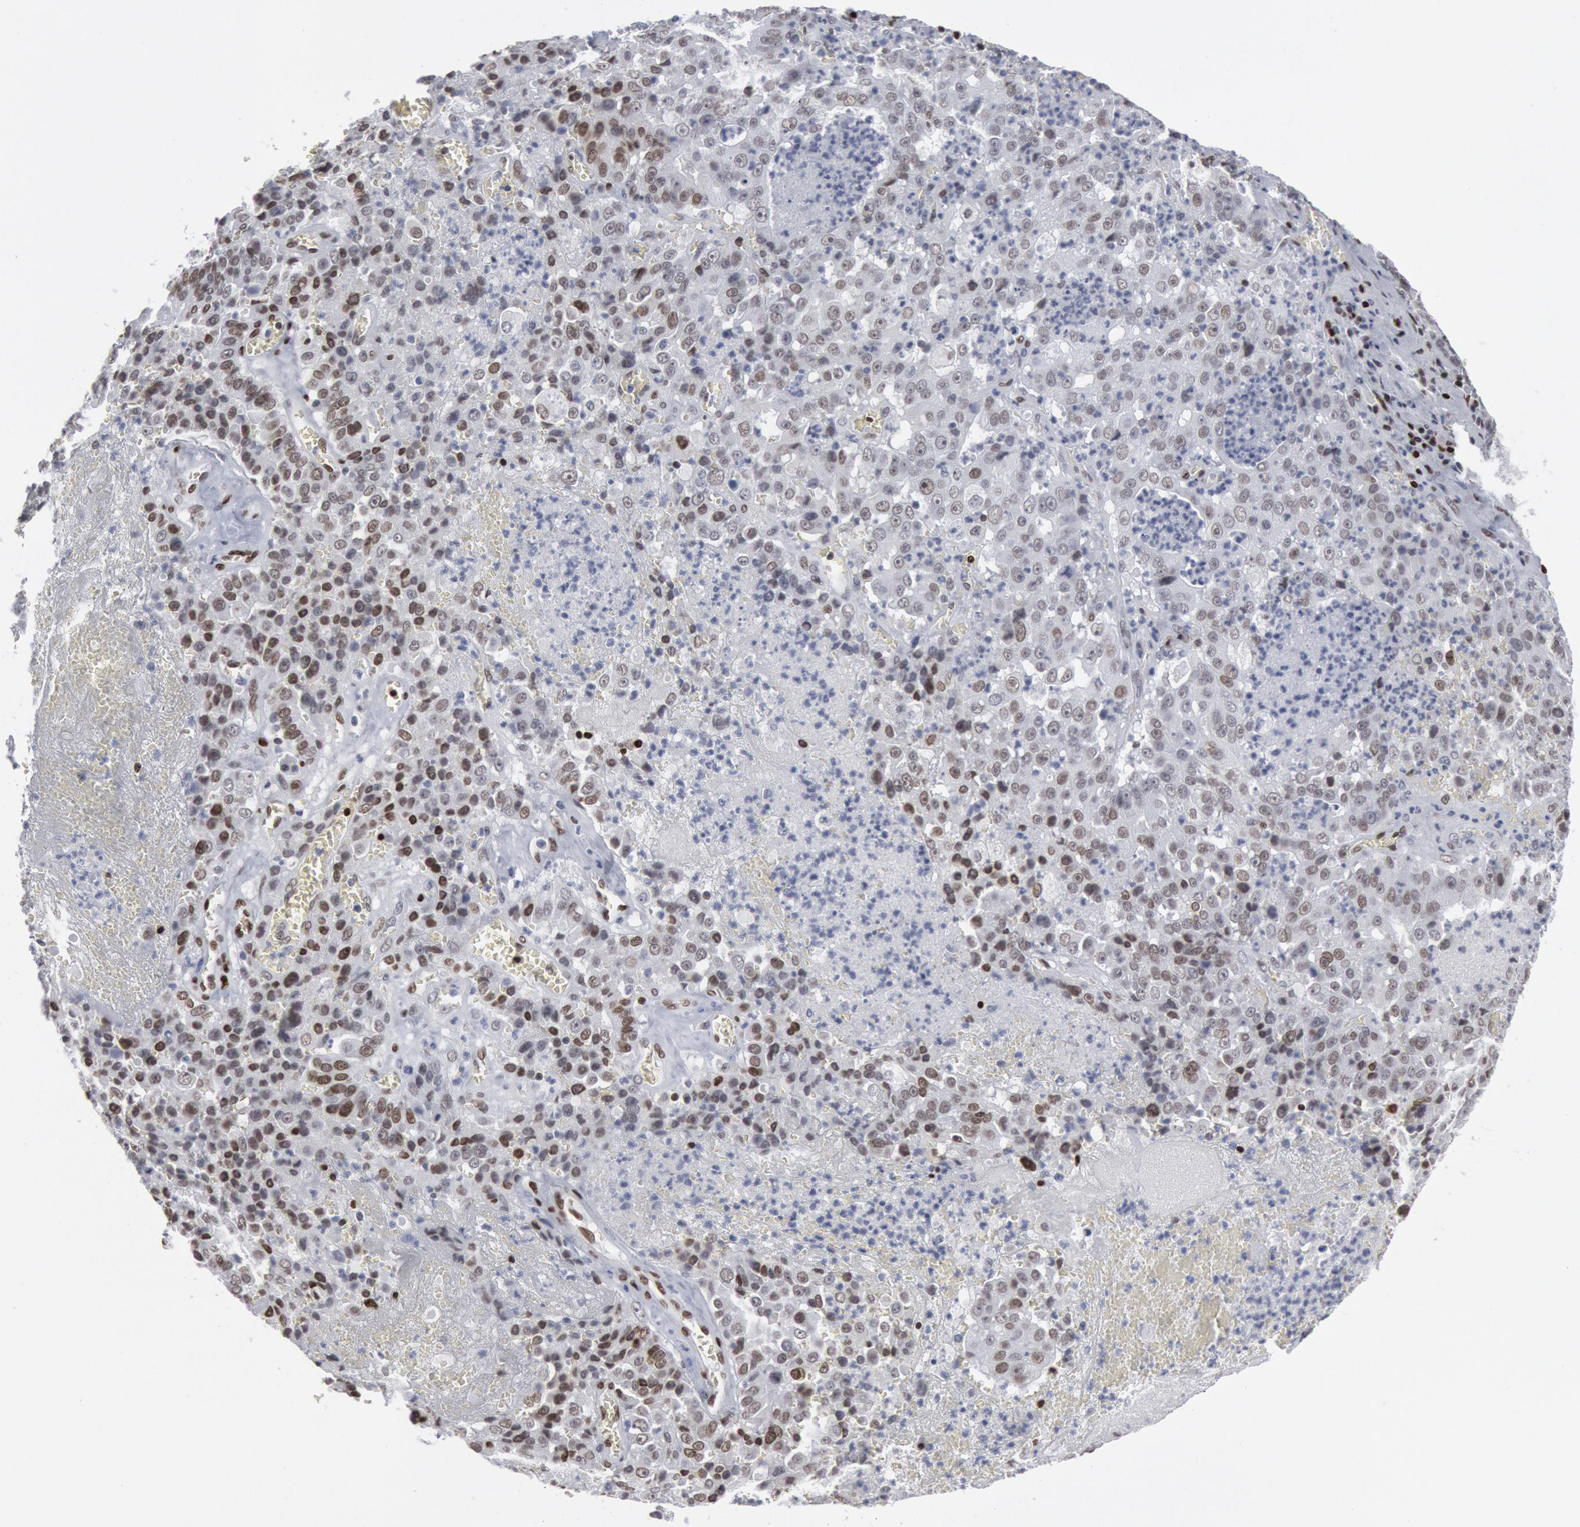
{"staining": {"intensity": "weak", "quantity": "25%-75%", "location": "nuclear"}, "tissue": "liver cancer", "cell_type": "Tumor cells", "image_type": "cancer", "snomed": [{"axis": "morphology", "description": "Cholangiocarcinoma"}, {"axis": "topography", "description": "Liver"}], "caption": "This photomicrograph shows immunohistochemistry (IHC) staining of human cholangiocarcinoma (liver), with low weak nuclear staining in about 25%-75% of tumor cells.", "gene": "MECP2", "patient": {"sex": "female", "age": 79}}